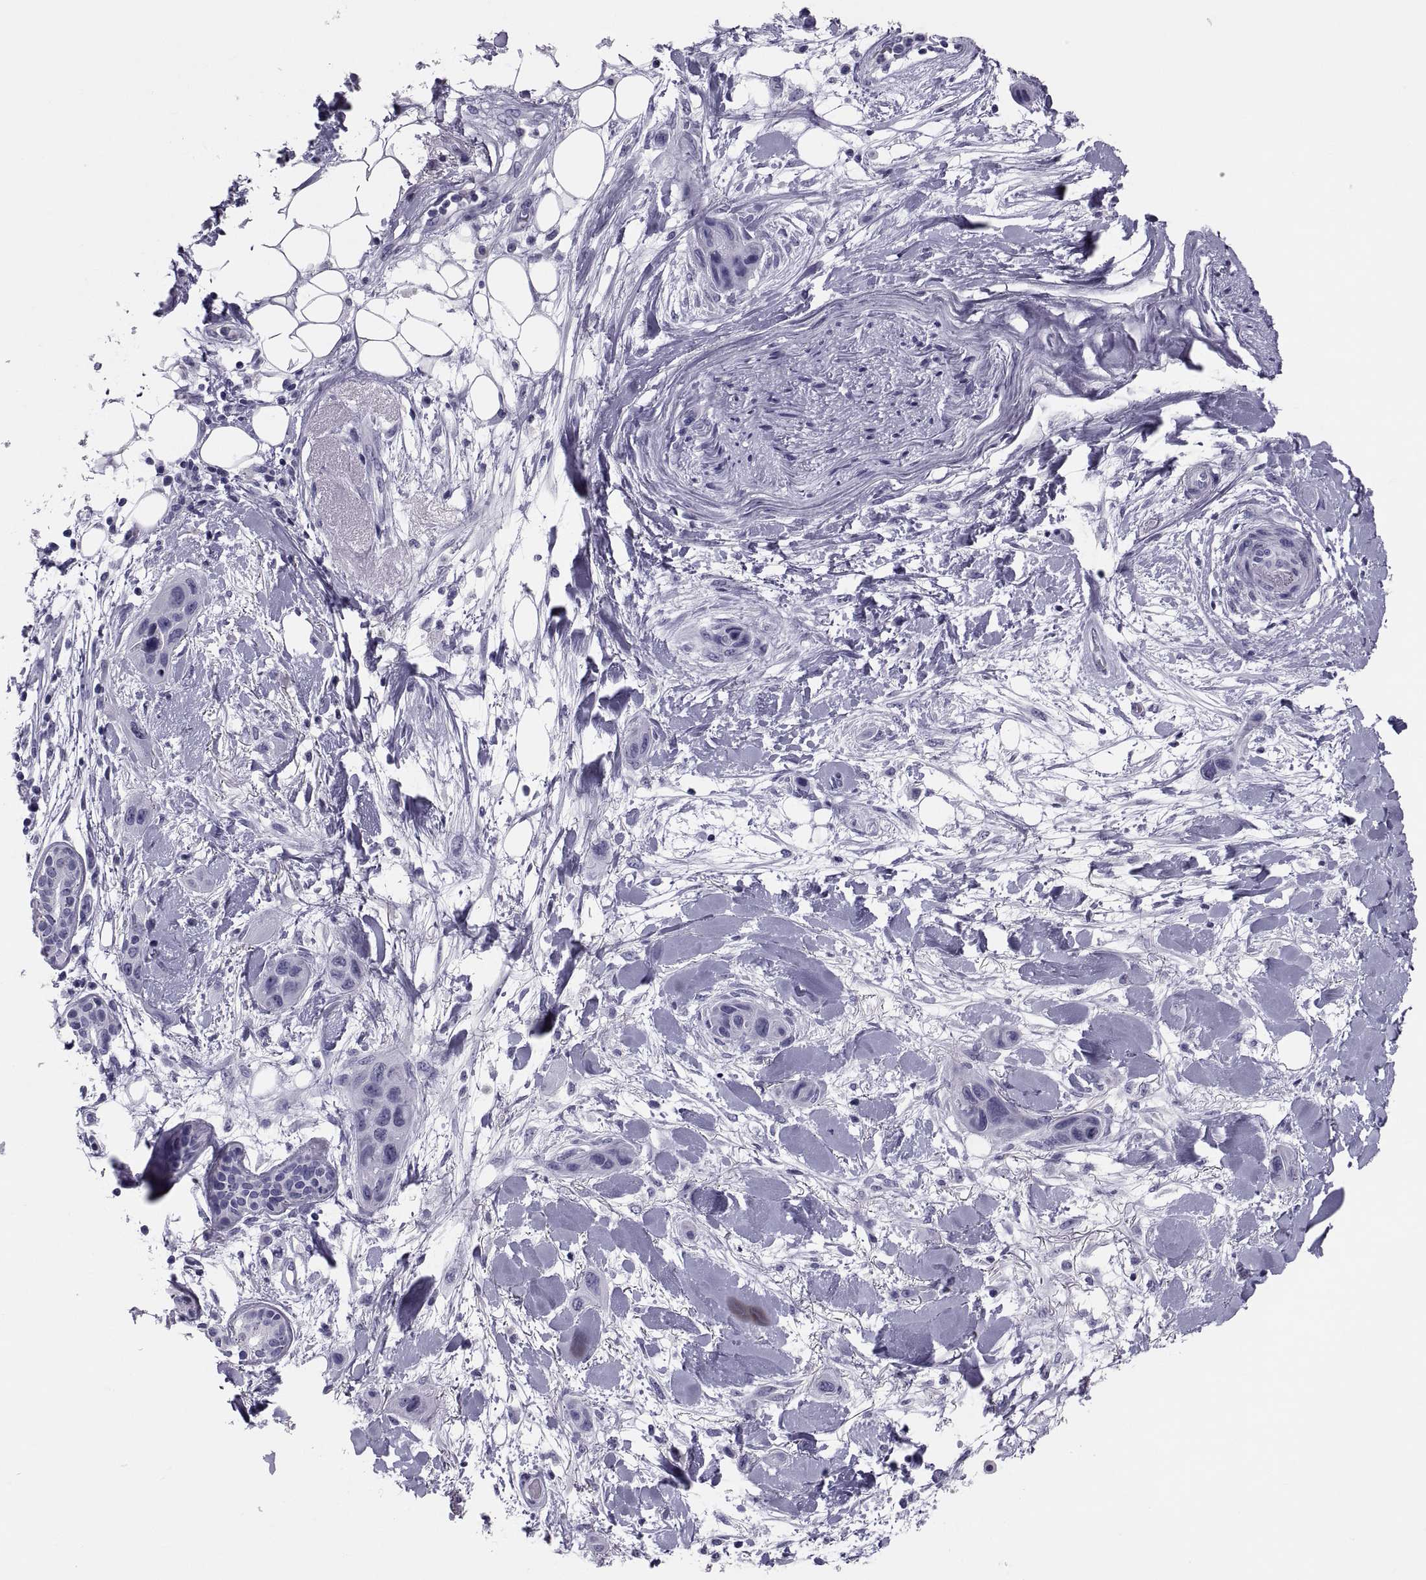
{"staining": {"intensity": "negative", "quantity": "none", "location": "none"}, "tissue": "skin cancer", "cell_type": "Tumor cells", "image_type": "cancer", "snomed": [{"axis": "morphology", "description": "Squamous cell carcinoma, NOS"}, {"axis": "topography", "description": "Skin"}], "caption": "An immunohistochemistry (IHC) histopathology image of skin squamous cell carcinoma is shown. There is no staining in tumor cells of skin squamous cell carcinoma. Nuclei are stained in blue.", "gene": "CRISP1", "patient": {"sex": "male", "age": 79}}